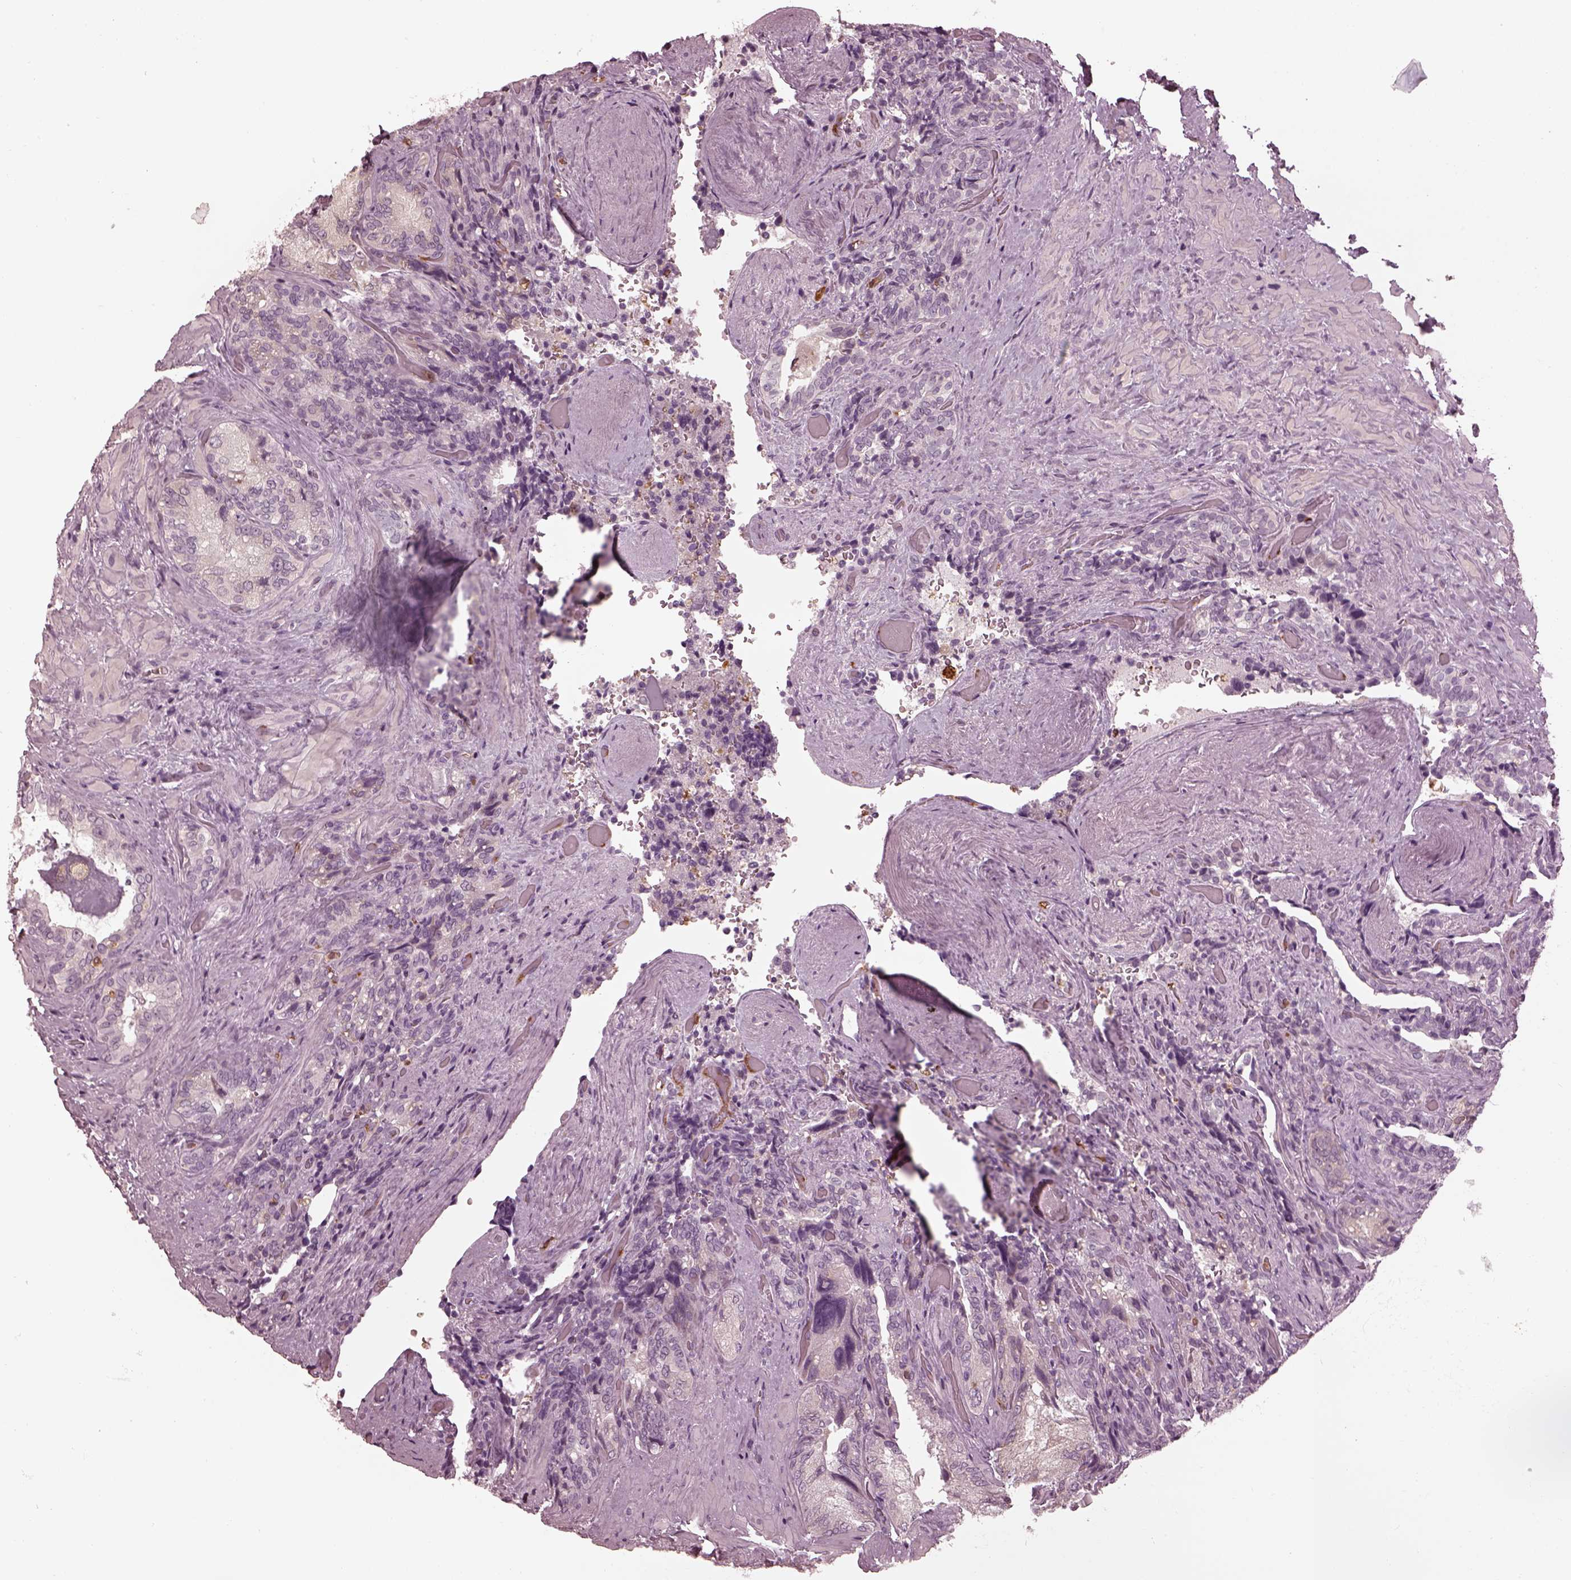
{"staining": {"intensity": "negative", "quantity": "none", "location": "none"}, "tissue": "seminal vesicle", "cell_type": "Glandular cells", "image_type": "normal", "snomed": [{"axis": "morphology", "description": "Normal tissue, NOS"}, {"axis": "topography", "description": "Seminal veicle"}], "caption": "The micrograph exhibits no staining of glandular cells in normal seminal vesicle.", "gene": "PSTPIP2", "patient": {"sex": "male", "age": 69}}